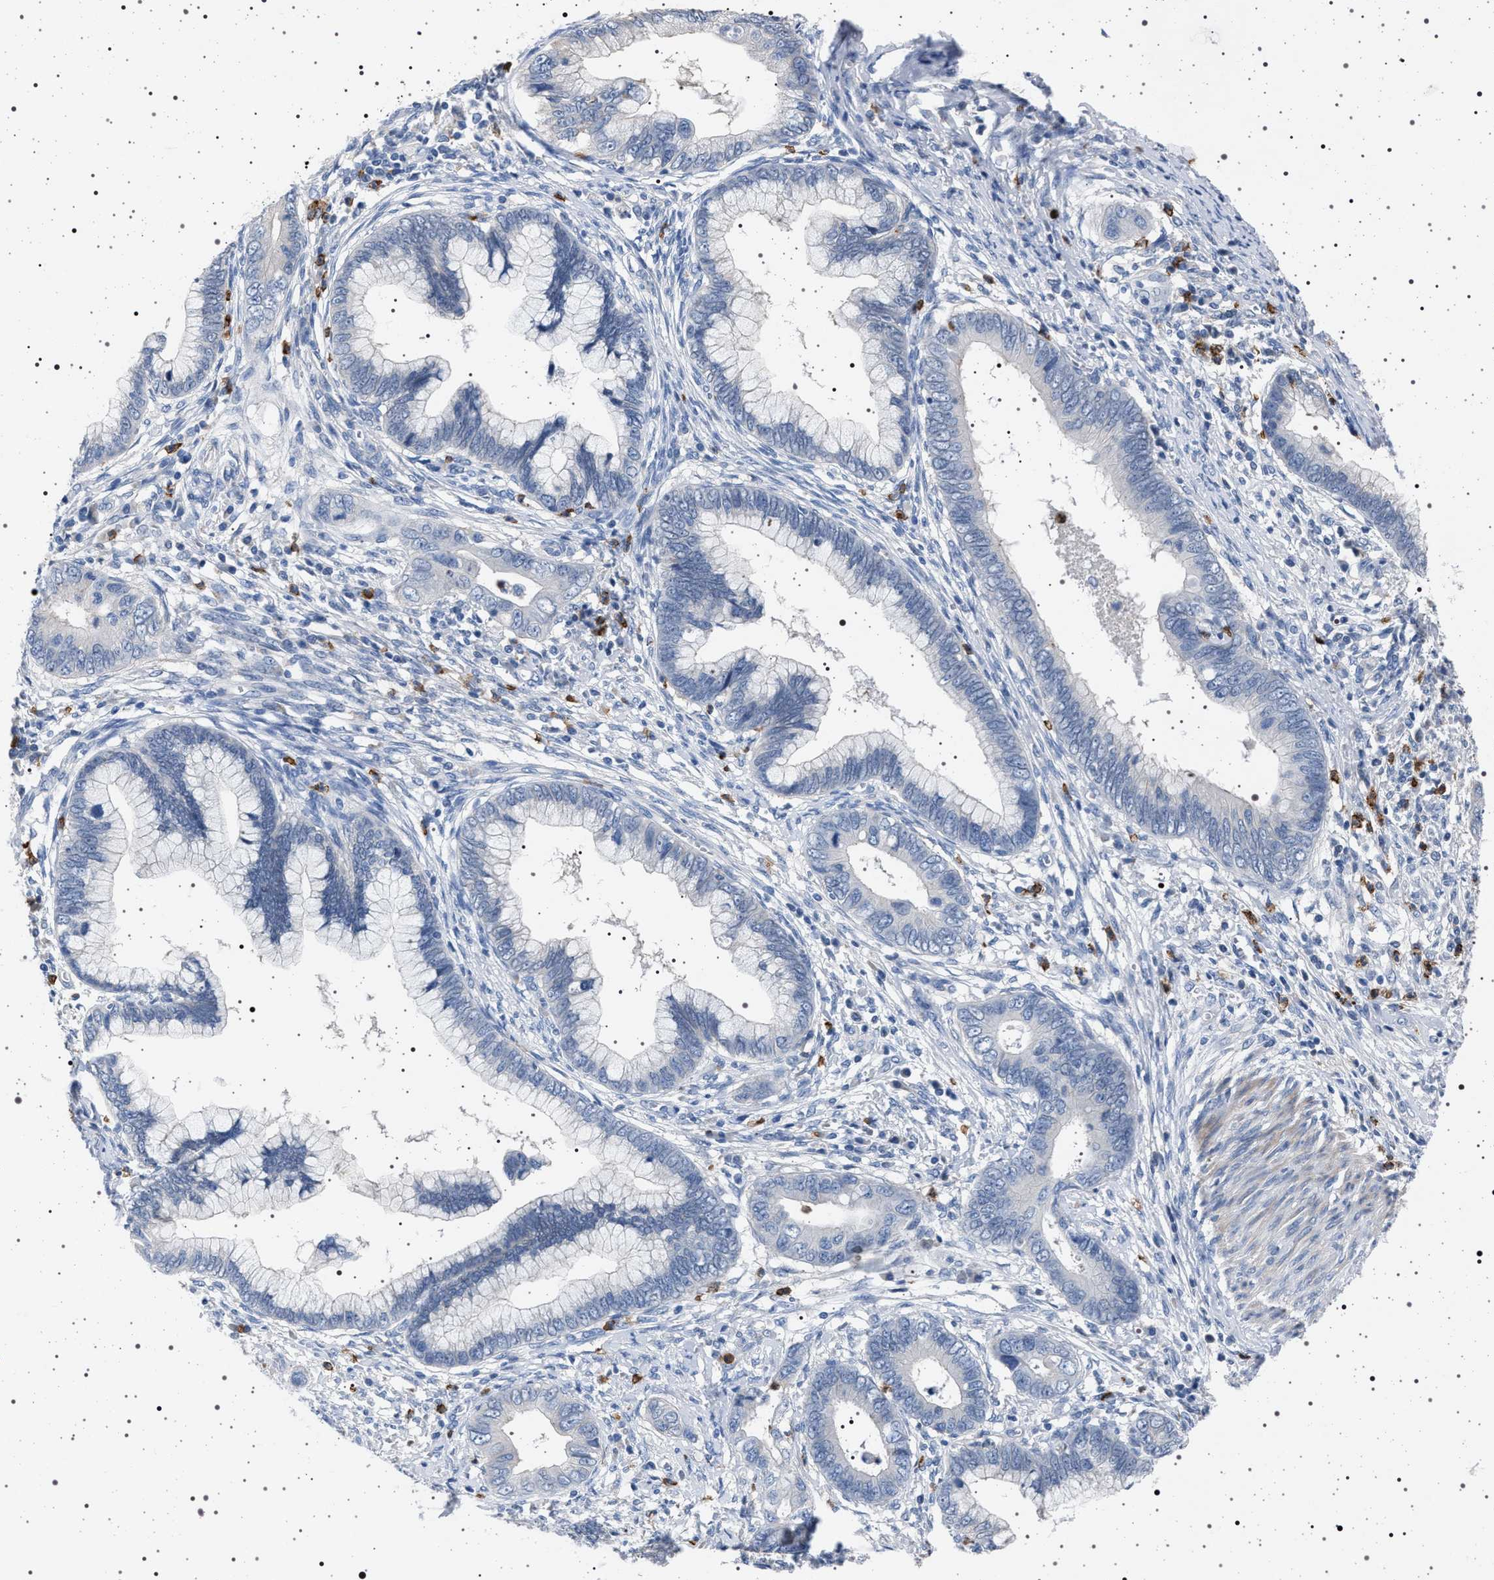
{"staining": {"intensity": "negative", "quantity": "none", "location": "none"}, "tissue": "cervical cancer", "cell_type": "Tumor cells", "image_type": "cancer", "snomed": [{"axis": "morphology", "description": "Adenocarcinoma, NOS"}, {"axis": "topography", "description": "Cervix"}], "caption": "DAB (3,3'-diaminobenzidine) immunohistochemical staining of cervical adenocarcinoma demonstrates no significant staining in tumor cells.", "gene": "NAT9", "patient": {"sex": "female", "age": 44}}